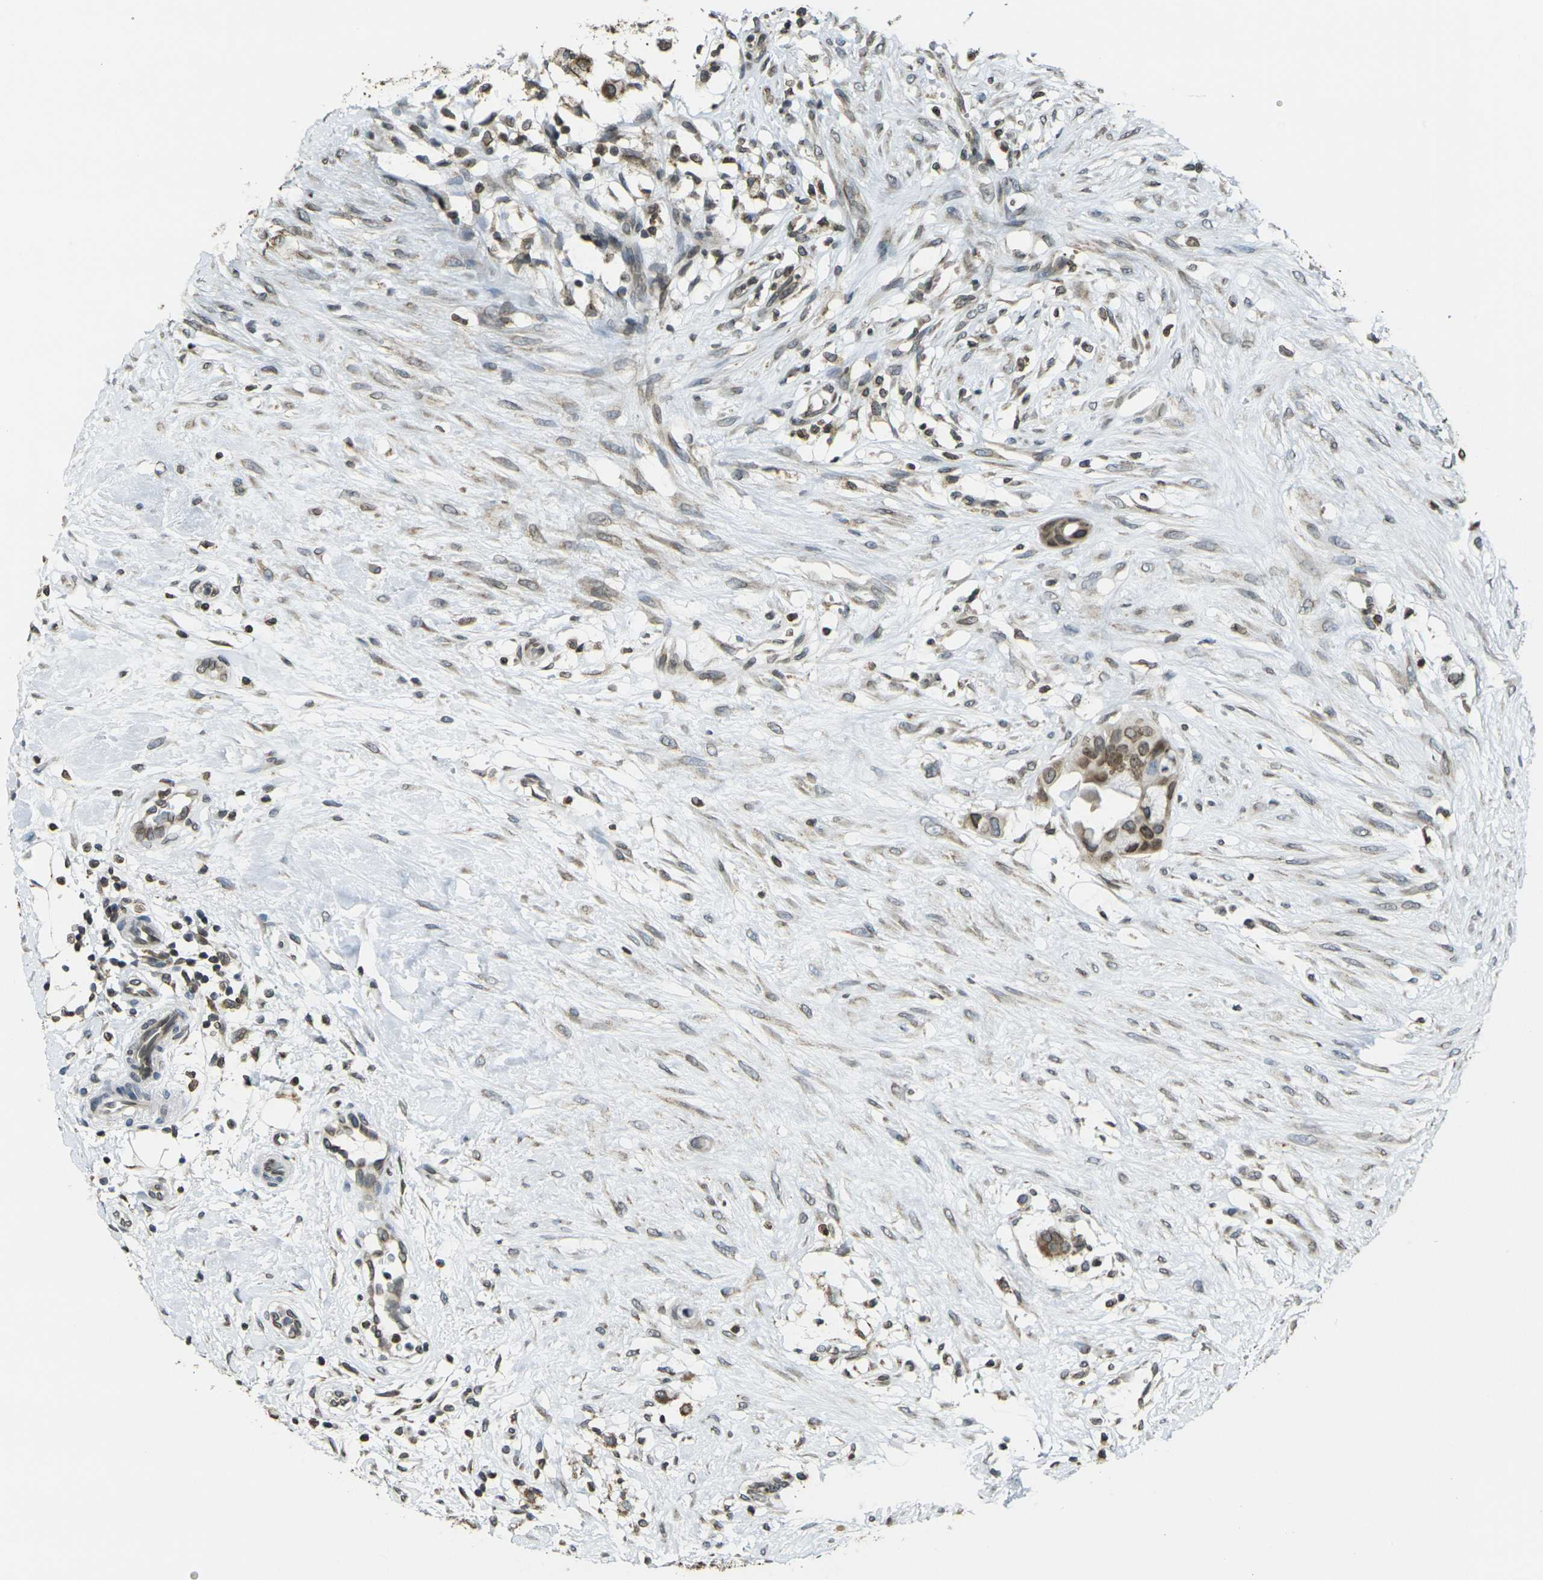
{"staining": {"intensity": "moderate", "quantity": ">75%", "location": "cytoplasmic/membranous,nuclear"}, "tissue": "breast cancer", "cell_type": "Tumor cells", "image_type": "cancer", "snomed": [{"axis": "morphology", "description": "Duct carcinoma"}, {"axis": "topography", "description": "Breast"}], "caption": "Brown immunohistochemical staining in human infiltrating ductal carcinoma (breast) demonstrates moderate cytoplasmic/membranous and nuclear staining in approximately >75% of tumor cells.", "gene": "BRDT", "patient": {"sex": "female", "age": 40}}